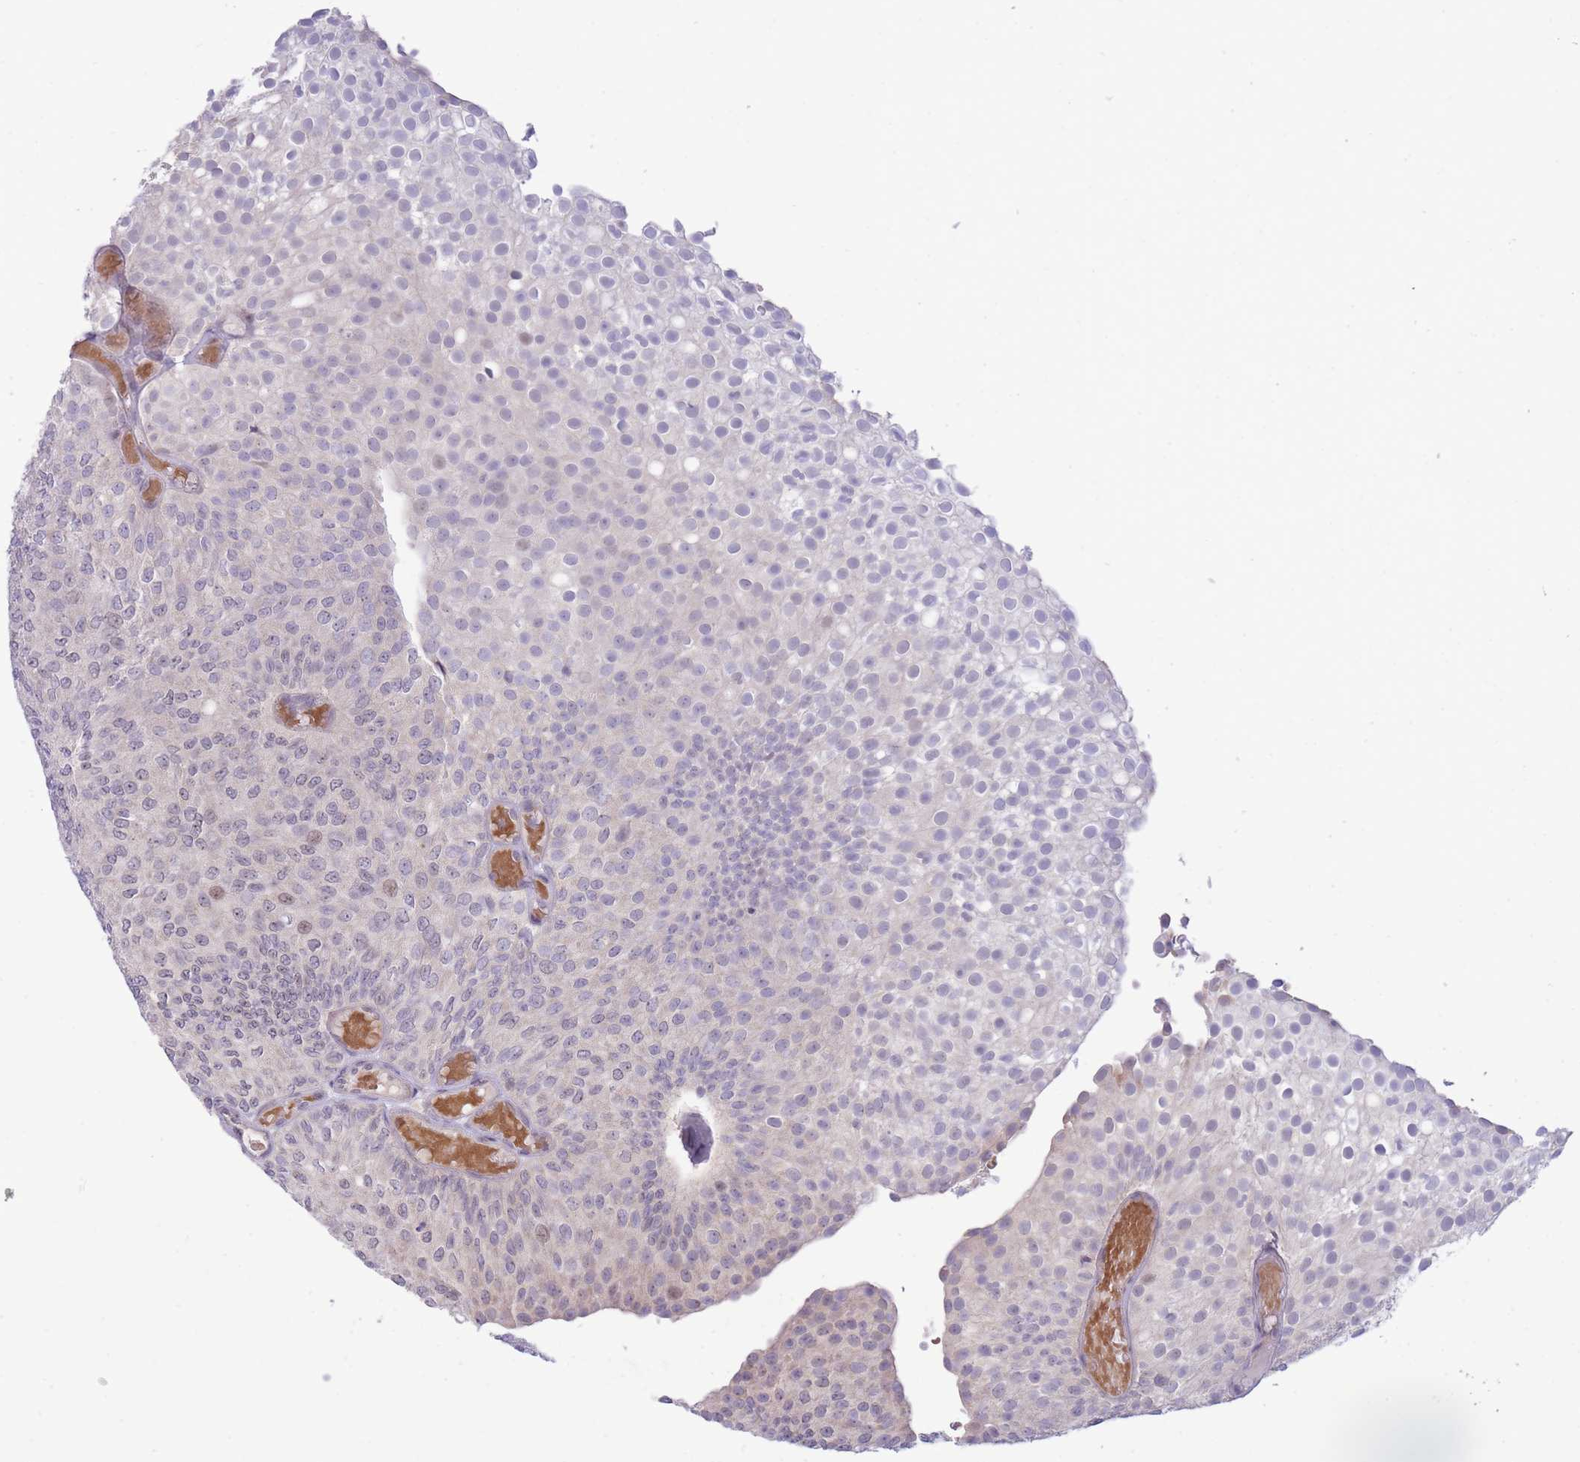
{"staining": {"intensity": "negative", "quantity": "none", "location": "none"}, "tissue": "urothelial cancer", "cell_type": "Tumor cells", "image_type": "cancer", "snomed": [{"axis": "morphology", "description": "Urothelial carcinoma, Low grade"}, {"axis": "topography", "description": "Urinary bladder"}], "caption": "High power microscopy micrograph of an IHC photomicrograph of urothelial carcinoma (low-grade), revealing no significant staining in tumor cells. The staining is performed using DAB (3,3'-diaminobenzidine) brown chromogen with nuclei counter-stained in using hematoxylin.", "gene": "FBXO46", "patient": {"sex": "male", "age": 78}}